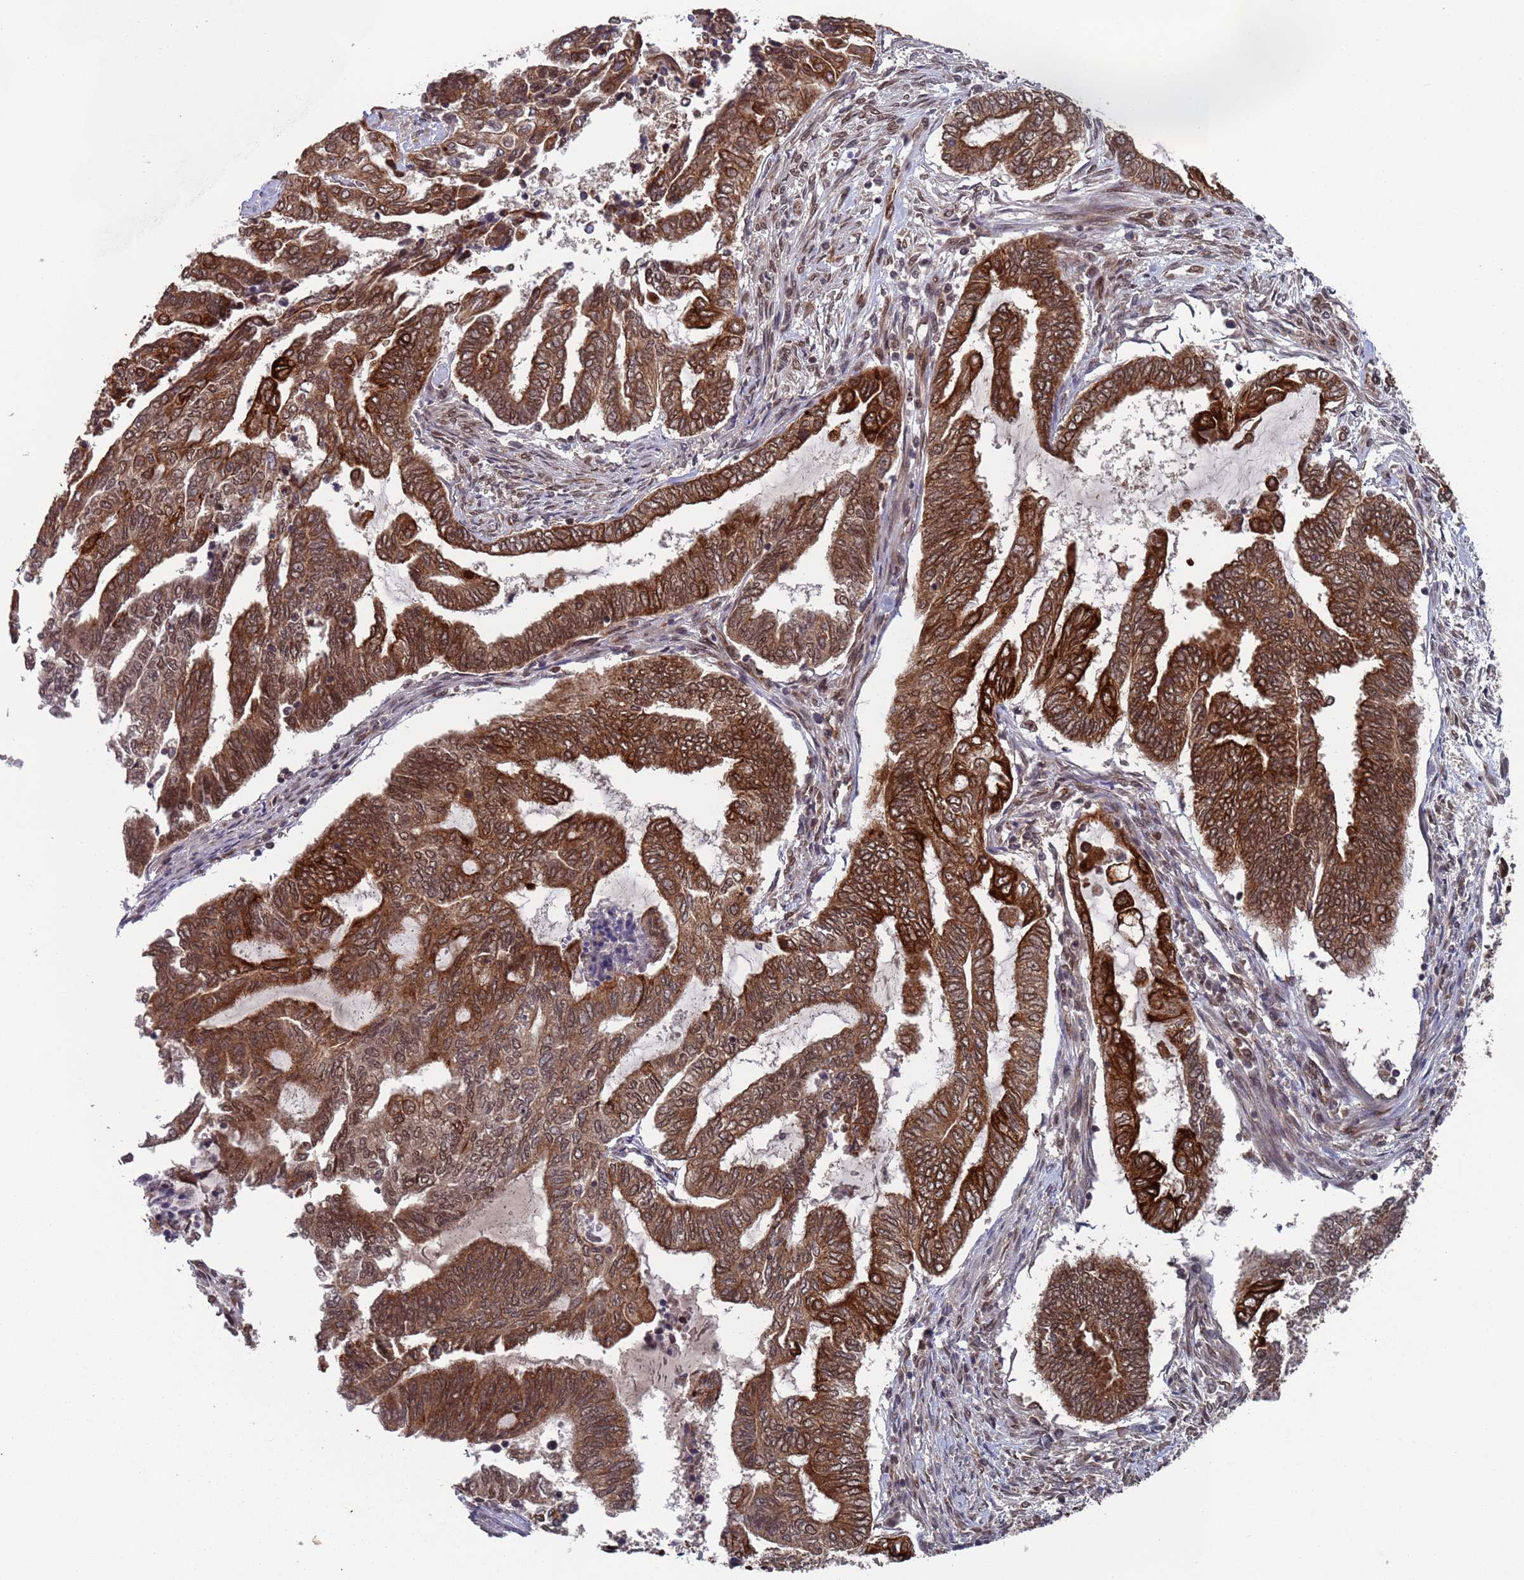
{"staining": {"intensity": "moderate", "quantity": ">75%", "location": "cytoplasmic/membranous"}, "tissue": "endometrial cancer", "cell_type": "Tumor cells", "image_type": "cancer", "snomed": [{"axis": "morphology", "description": "Adenocarcinoma, NOS"}, {"axis": "topography", "description": "Uterus"}, {"axis": "topography", "description": "Endometrium"}], "caption": "Immunohistochemical staining of endometrial cancer (adenocarcinoma) demonstrates moderate cytoplasmic/membranous protein staining in about >75% of tumor cells.", "gene": "FUBP3", "patient": {"sex": "female", "age": 70}}